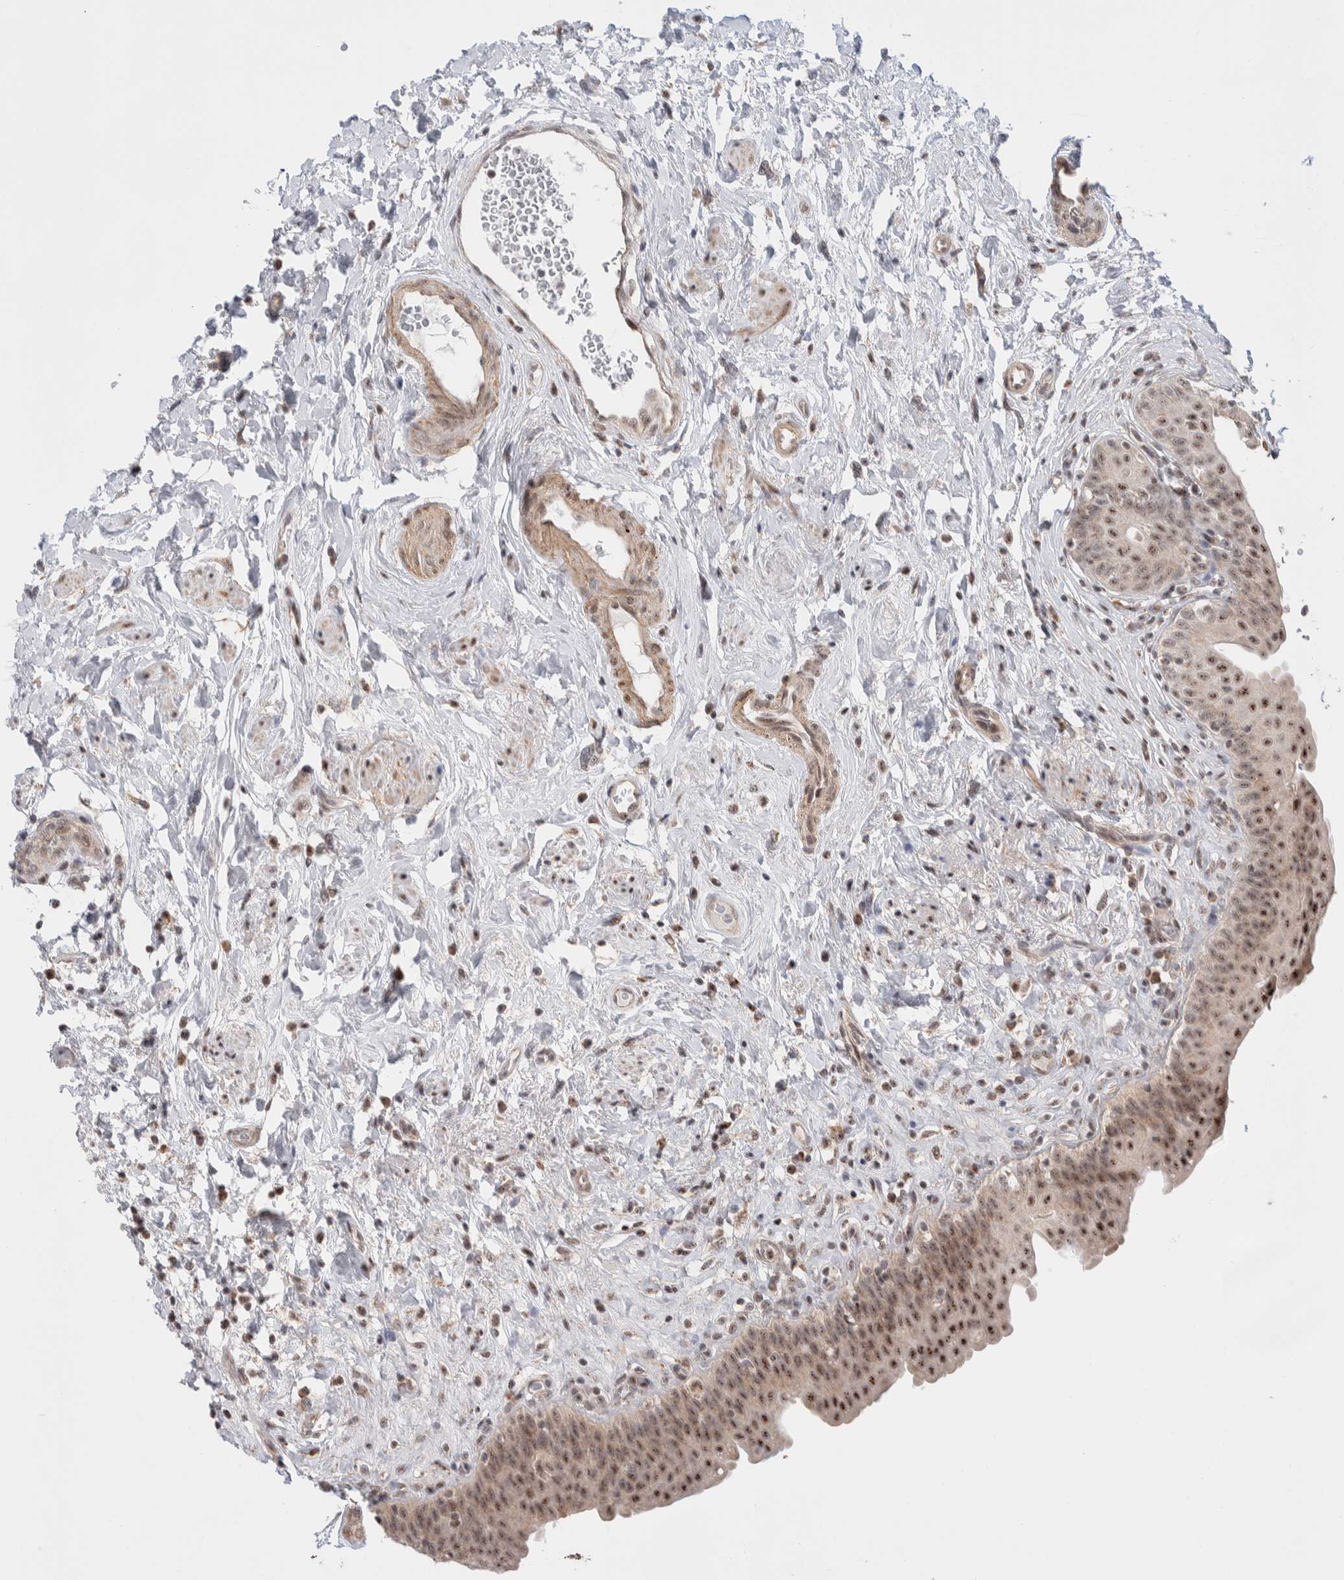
{"staining": {"intensity": "strong", "quantity": ">75%", "location": "nuclear"}, "tissue": "urinary bladder", "cell_type": "Urothelial cells", "image_type": "normal", "snomed": [{"axis": "morphology", "description": "Normal tissue, NOS"}, {"axis": "topography", "description": "Urinary bladder"}], "caption": "Urinary bladder stained with IHC shows strong nuclear expression in approximately >75% of urothelial cells.", "gene": "ZNF695", "patient": {"sex": "male", "age": 83}}